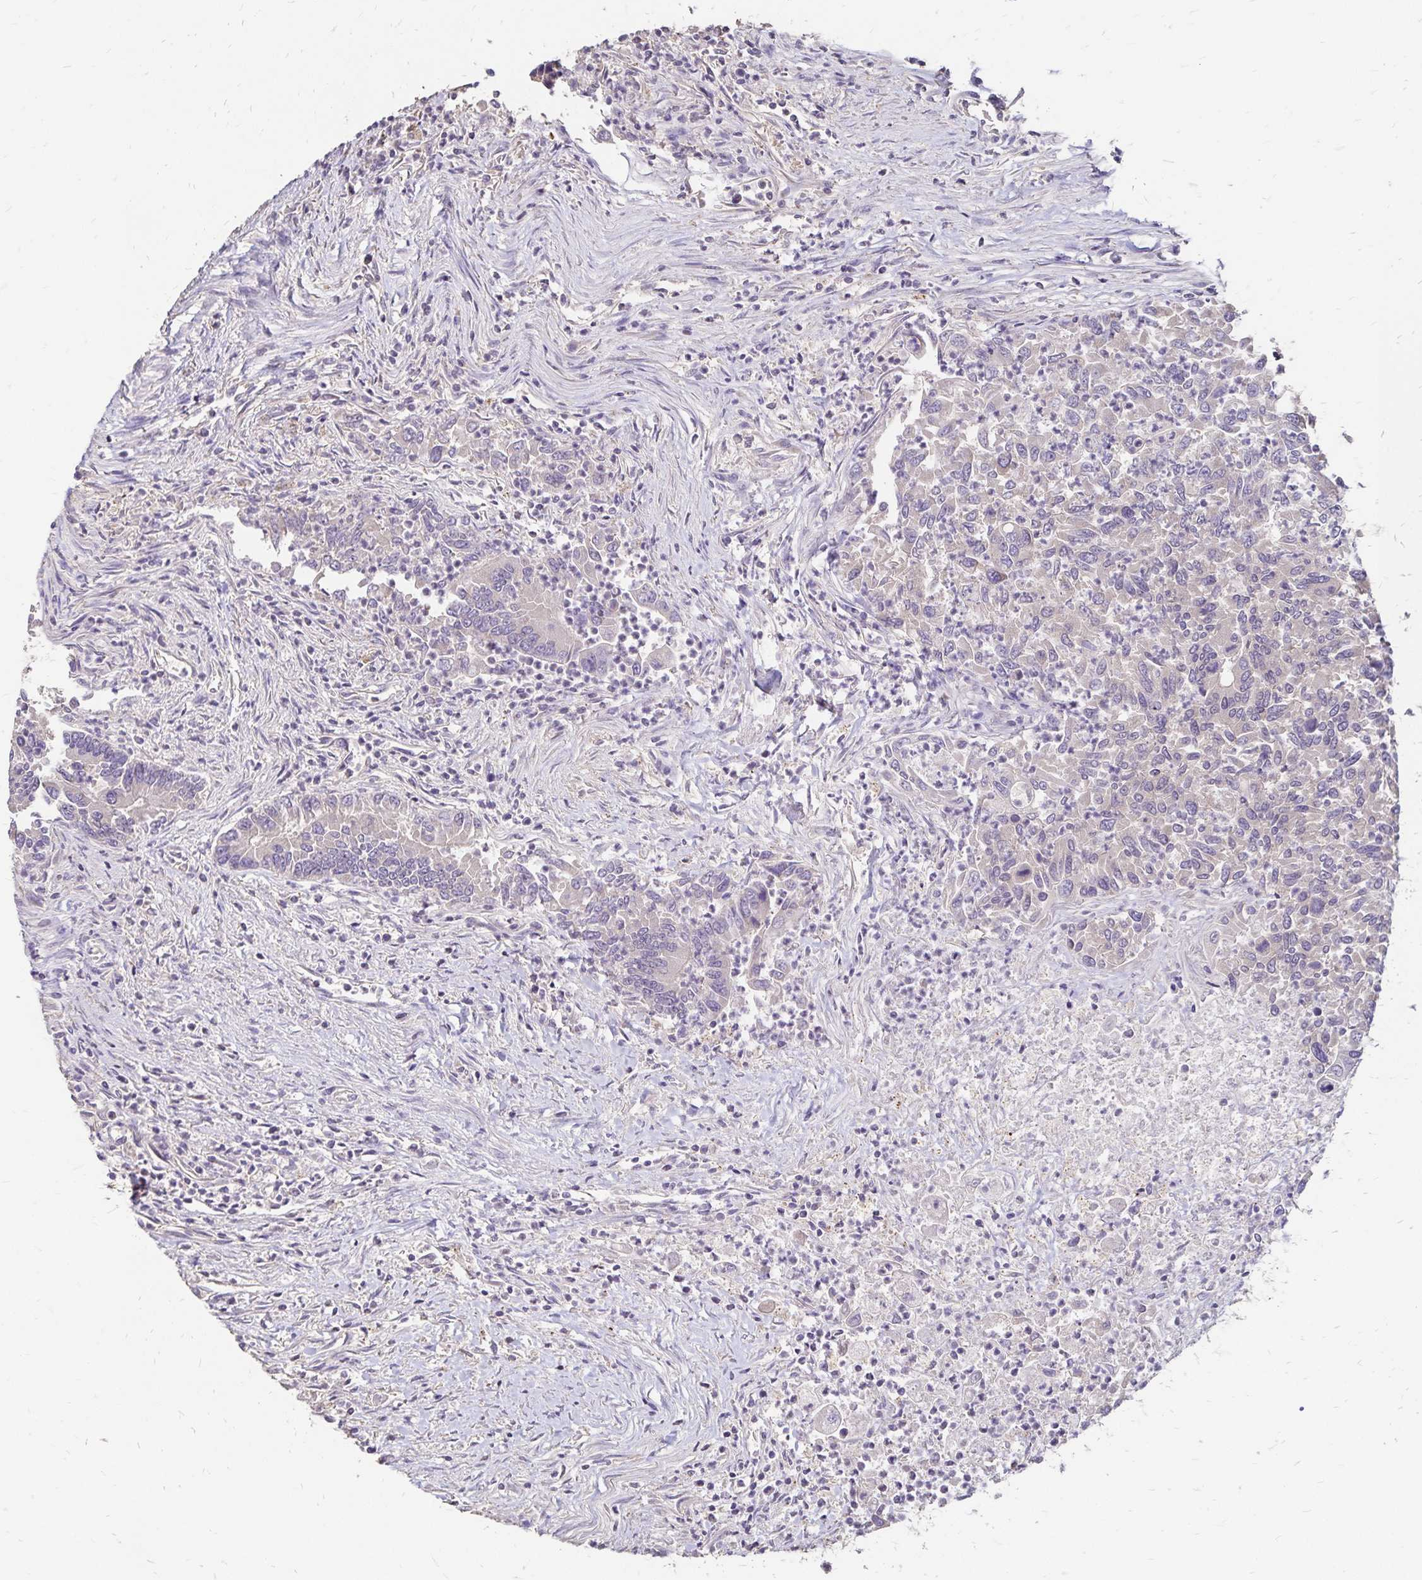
{"staining": {"intensity": "negative", "quantity": "none", "location": "none"}, "tissue": "colorectal cancer", "cell_type": "Tumor cells", "image_type": "cancer", "snomed": [{"axis": "morphology", "description": "Adenocarcinoma, NOS"}, {"axis": "topography", "description": "Colon"}], "caption": "An IHC photomicrograph of colorectal cancer (adenocarcinoma) is shown. There is no staining in tumor cells of colorectal cancer (adenocarcinoma). (DAB (3,3'-diaminobenzidine) immunohistochemistry with hematoxylin counter stain).", "gene": "EMC10", "patient": {"sex": "female", "age": 67}}